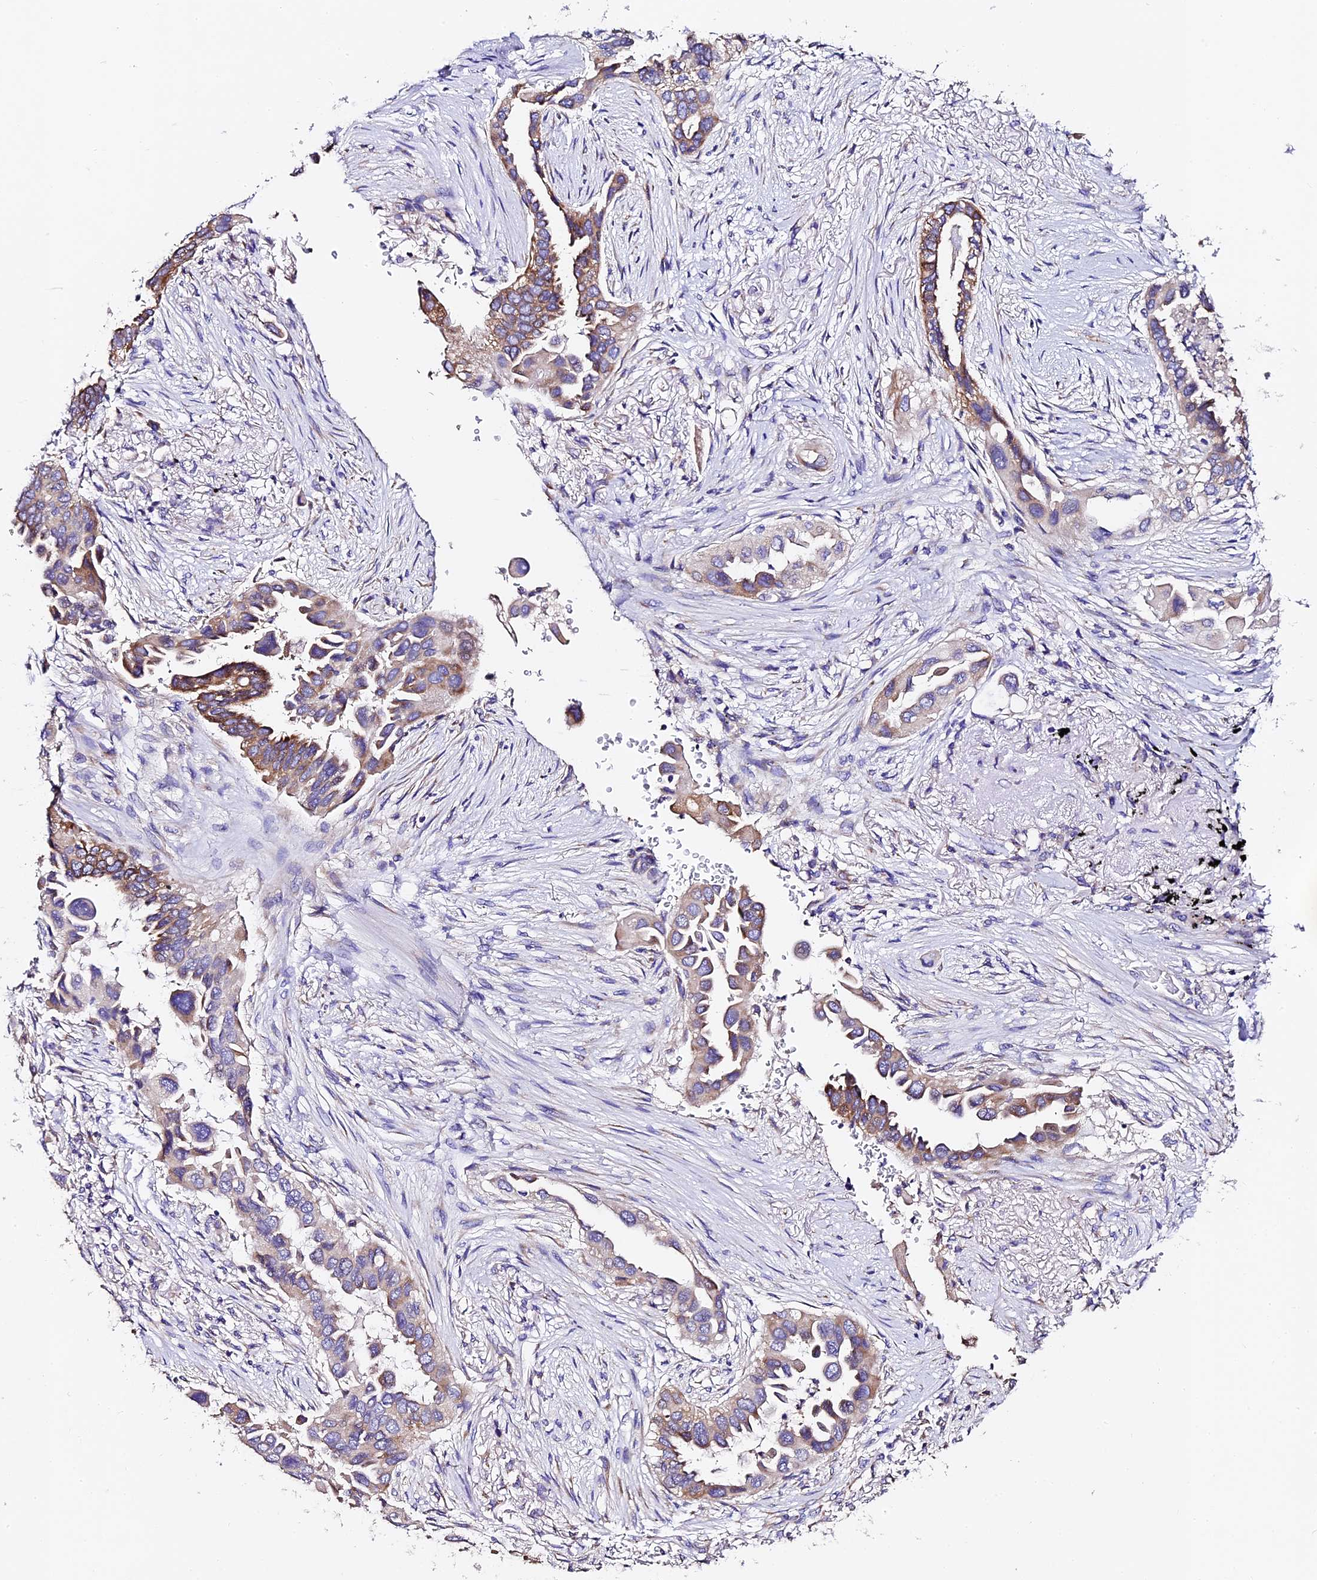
{"staining": {"intensity": "moderate", "quantity": "25%-75%", "location": "cytoplasmic/membranous"}, "tissue": "lung cancer", "cell_type": "Tumor cells", "image_type": "cancer", "snomed": [{"axis": "morphology", "description": "Adenocarcinoma, NOS"}, {"axis": "topography", "description": "Lung"}], "caption": "Immunohistochemical staining of human adenocarcinoma (lung) demonstrates medium levels of moderate cytoplasmic/membranous positivity in about 25%-75% of tumor cells. (brown staining indicates protein expression, while blue staining denotes nuclei).", "gene": "FREM3", "patient": {"sex": "female", "age": 76}}